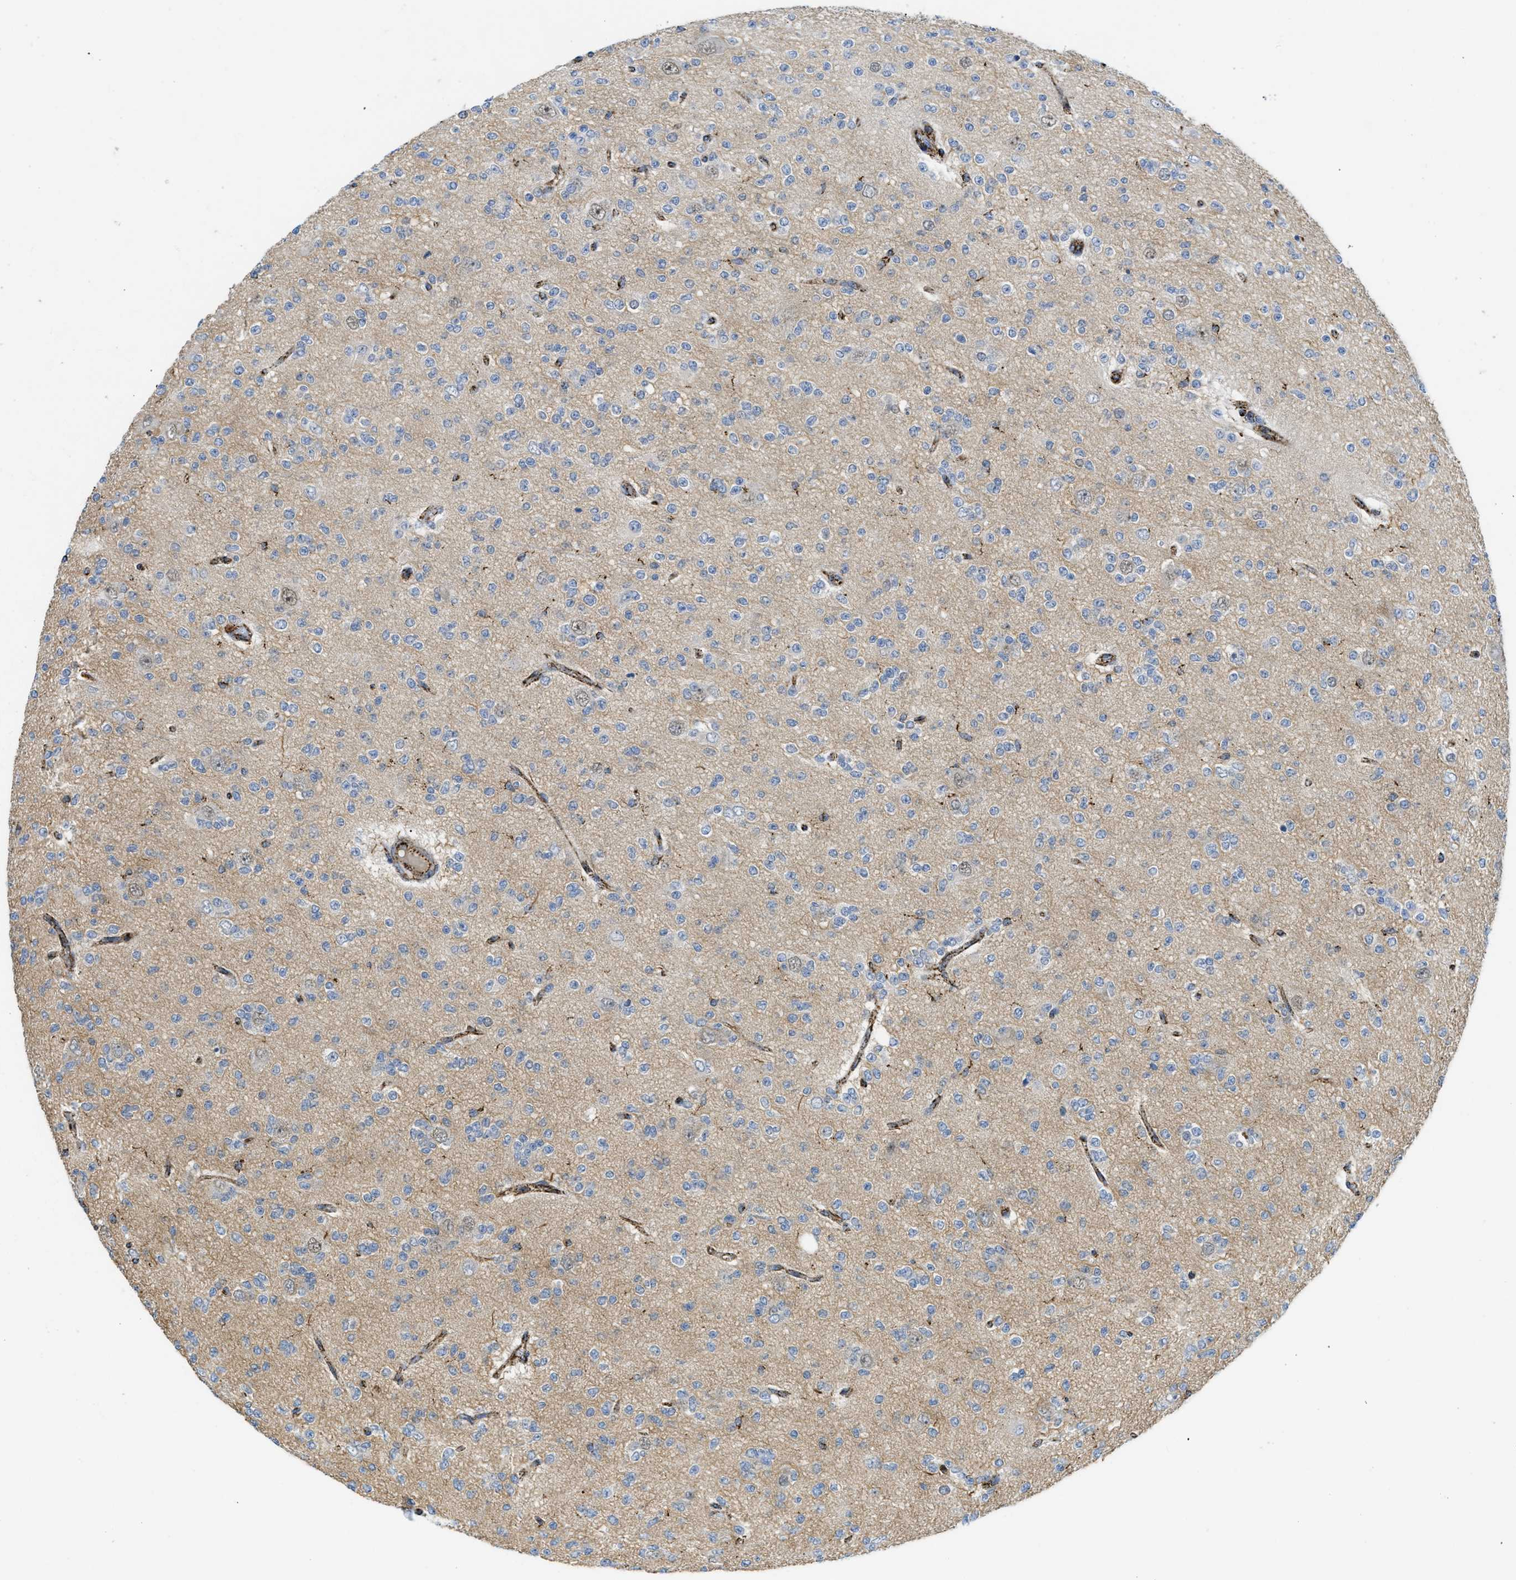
{"staining": {"intensity": "weak", "quantity": "<25%", "location": "cytoplasmic/membranous"}, "tissue": "glioma", "cell_type": "Tumor cells", "image_type": "cancer", "snomed": [{"axis": "morphology", "description": "Glioma, malignant, Low grade"}, {"axis": "topography", "description": "Brain"}], "caption": "Tumor cells are negative for protein expression in human glioma.", "gene": "SQOR", "patient": {"sex": "male", "age": 38}}